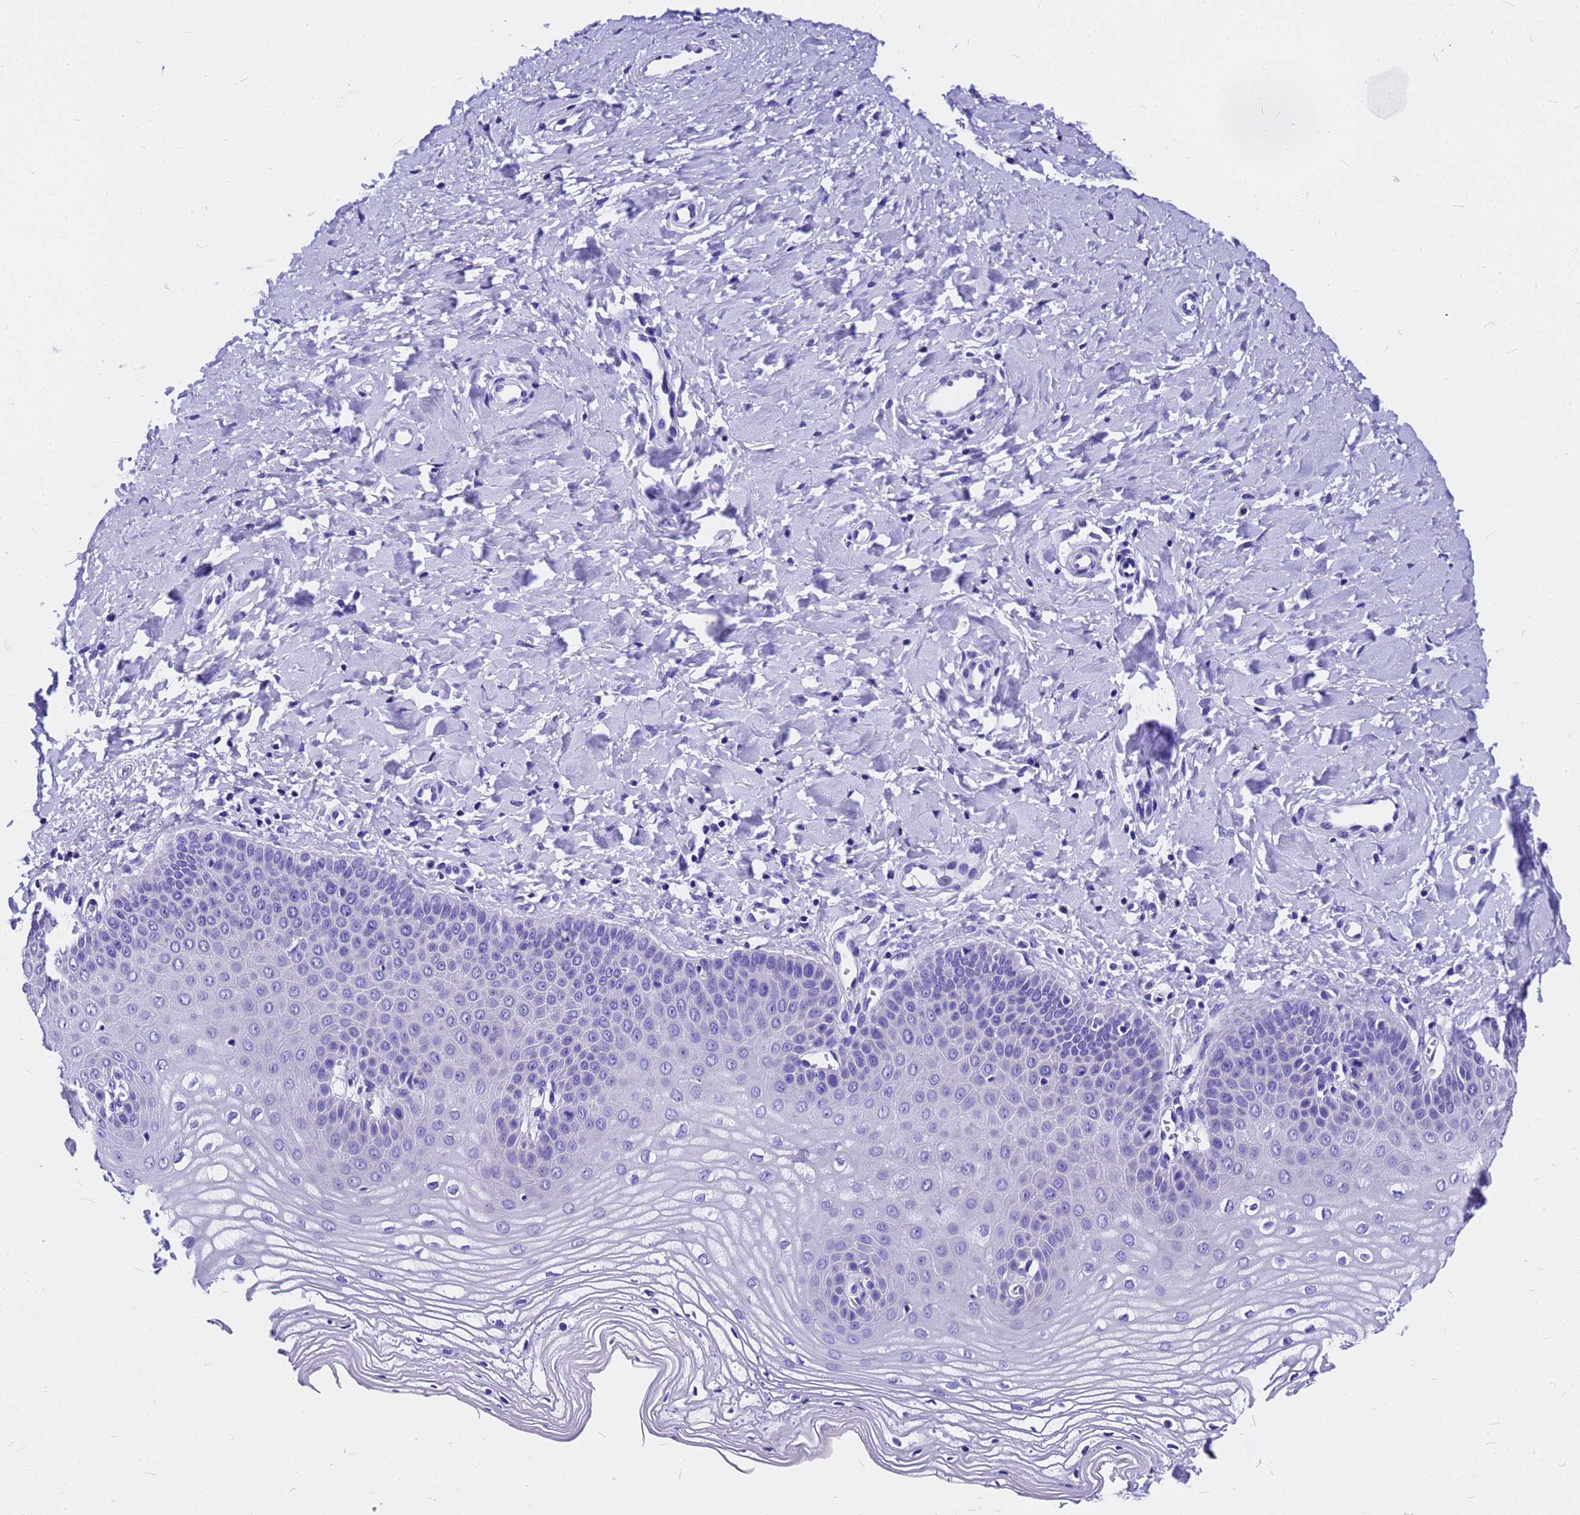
{"staining": {"intensity": "negative", "quantity": "none", "location": "none"}, "tissue": "vagina", "cell_type": "Squamous epithelial cells", "image_type": "normal", "snomed": [{"axis": "morphology", "description": "Normal tissue, NOS"}, {"axis": "topography", "description": "Vagina"}, {"axis": "topography", "description": "Cervix"}], "caption": "DAB (3,3'-diaminobenzidine) immunohistochemical staining of normal human vagina displays no significant positivity in squamous epithelial cells. Brightfield microscopy of IHC stained with DAB (brown) and hematoxylin (blue), captured at high magnification.", "gene": "HERC4", "patient": {"sex": "female", "age": 40}}